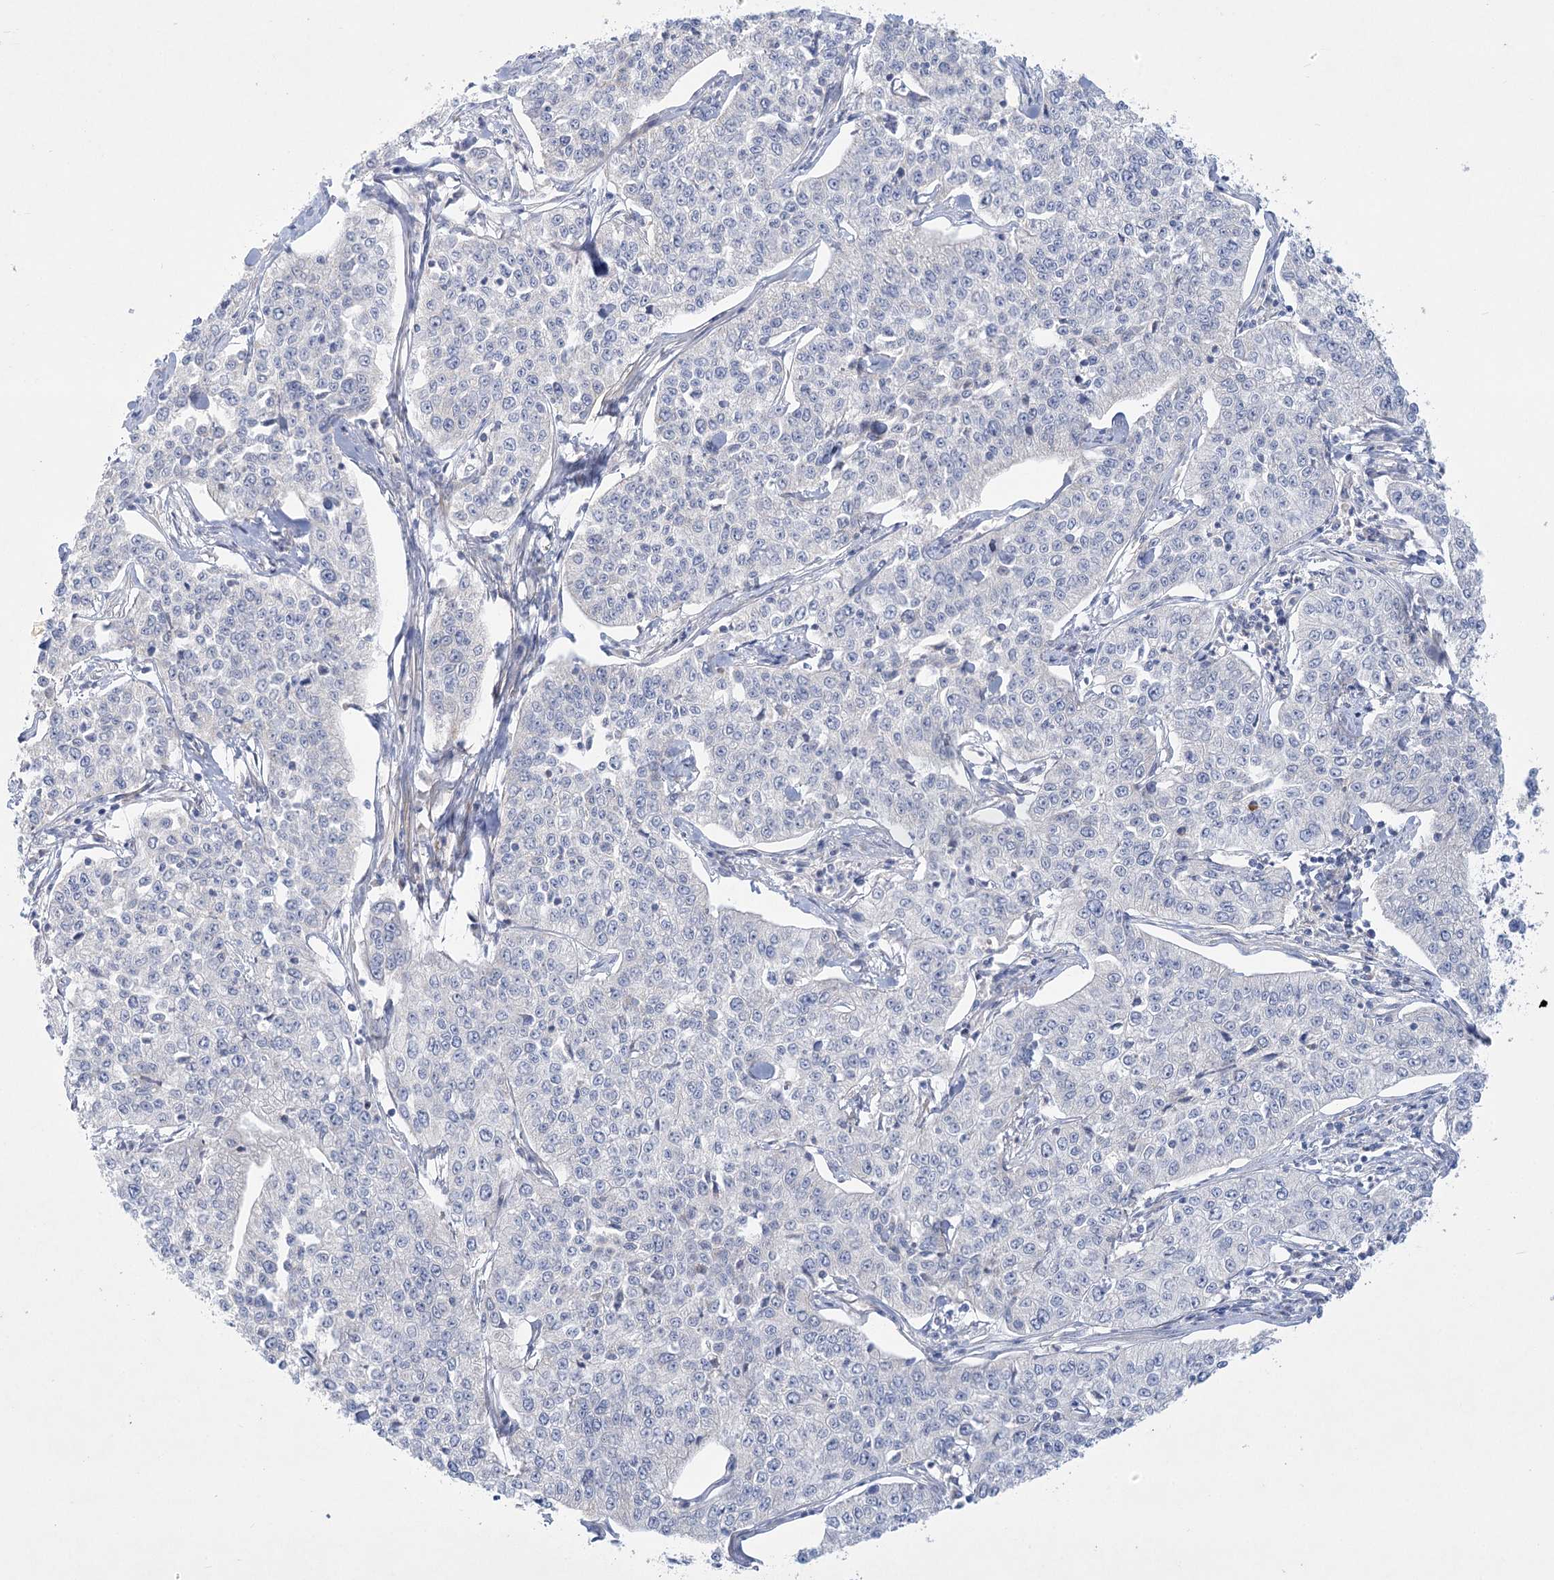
{"staining": {"intensity": "negative", "quantity": "none", "location": "none"}, "tissue": "cervical cancer", "cell_type": "Tumor cells", "image_type": "cancer", "snomed": [{"axis": "morphology", "description": "Squamous cell carcinoma, NOS"}, {"axis": "topography", "description": "Cervix"}], "caption": "Immunohistochemistry (IHC) image of neoplastic tissue: cervical cancer (squamous cell carcinoma) stained with DAB exhibits no significant protein positivity in tumor cells.", "gene": "DHTKD1", "patient": {"sex": "female", "age": 35}}